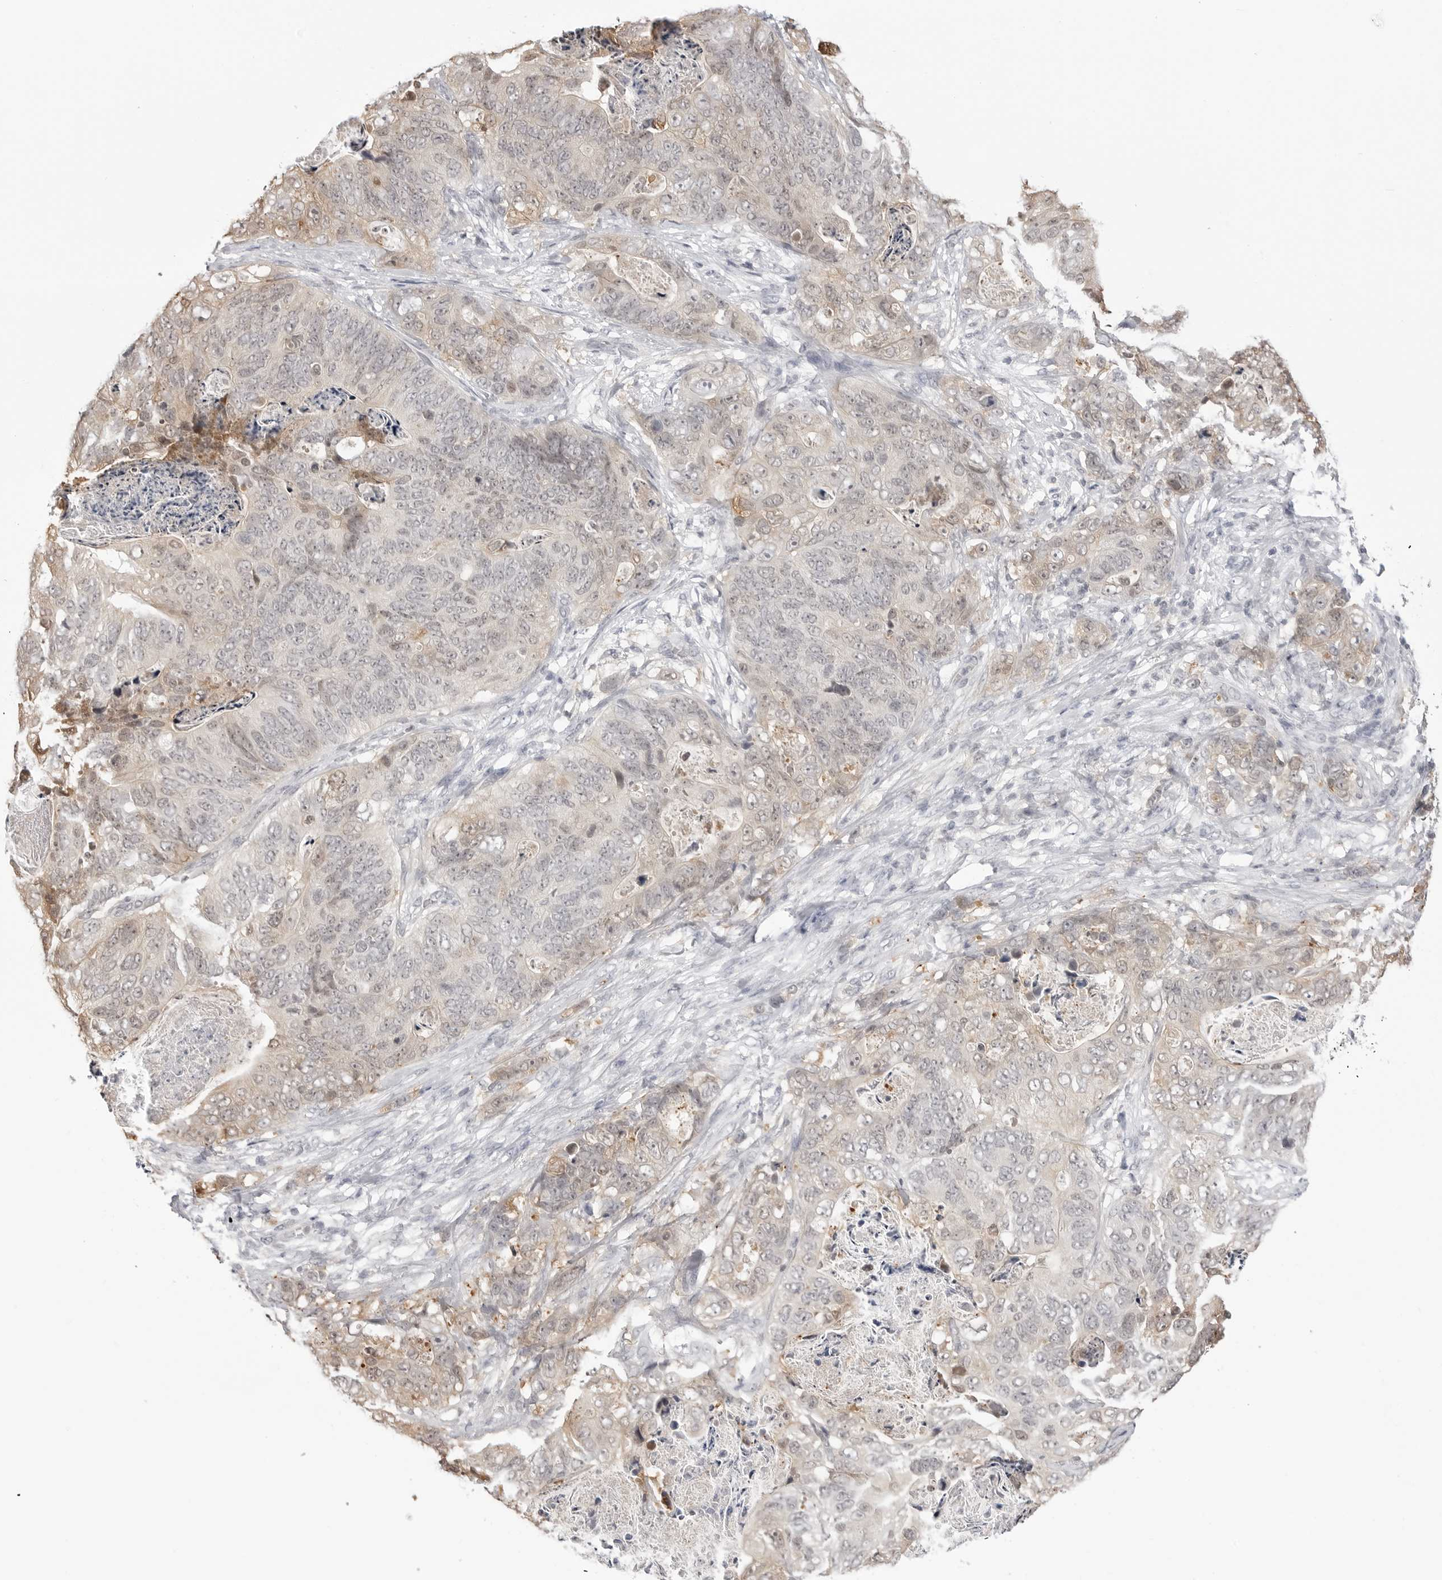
{"staining": {"intensity": "weak", "quantity": "<25%", "location": "cytoplasmic/membranous"}, "tissue": "stomach cancer", "cell_type": "Tumor cells", "image_type": "cancer", "snomed": [{"axis": "morphology", "description": "Normal tissue, NOS"}, {"axis": "morphology", "description": "Adenocarcinoma, NOS"}, {"axis": "topography", "description": "Stomach"}], "caption": "Immunohistochemistry (IHC) micrograph of neoplastic tissue: human stomach cancer stained with DAB exhibits no significant protein positivity in tumor cells.", "gene": "YWHAG", "patient": {"sex": "female", "age": 89}}